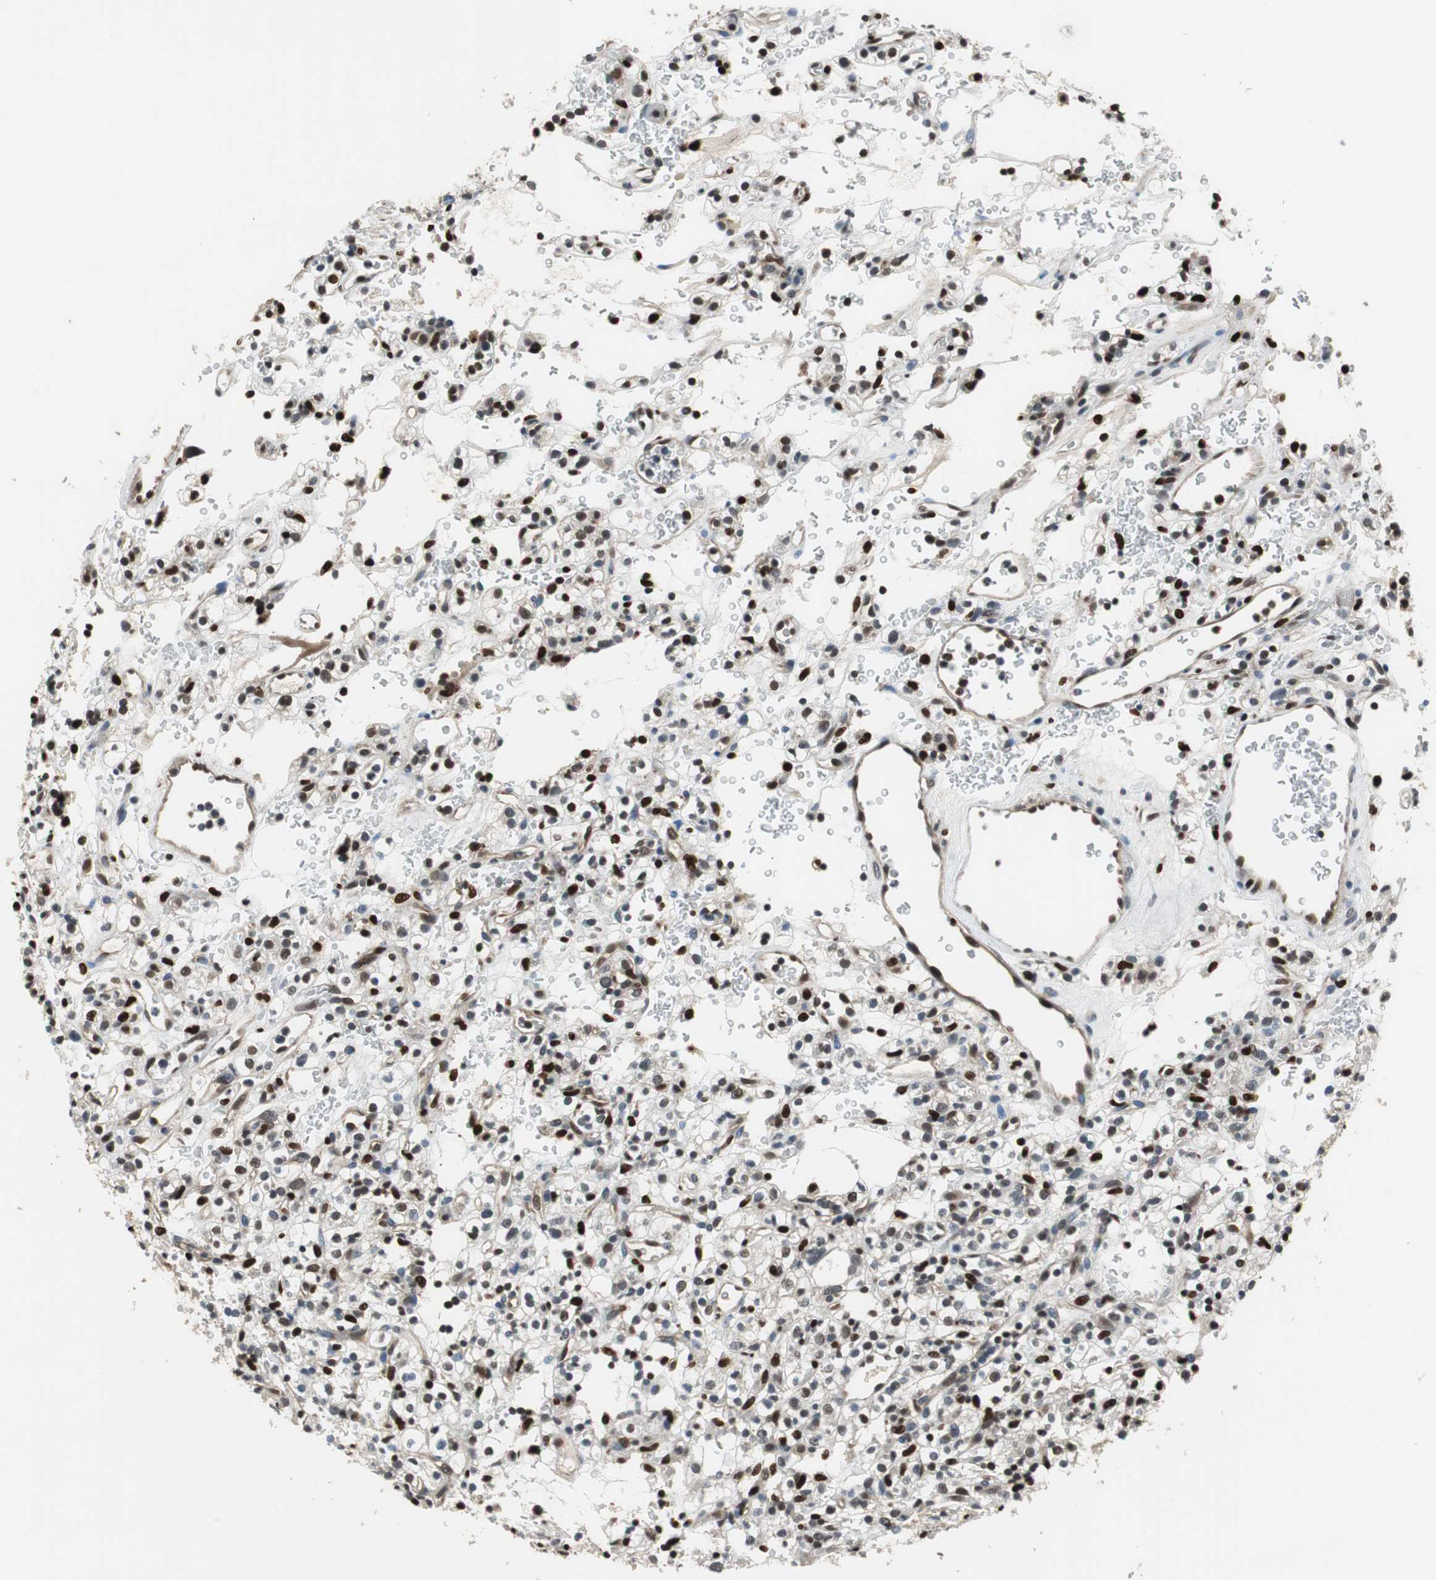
{"staining": {"intensity": "moderate", "quantity": "25%-75%", "location": "nuclear"}, "tissue": "renal cancer", "cell_type": "Tumor cells", "image_type": "cancer", "snomed": [{"axis": "morphology", "description": "Normal tissue, NOS"}, {"axis": "morphology", "description": "Adenocarcinoma, NOS"}, {"axis": "topography", "description": "Kidney"}], "caption": "Tumor cells demonstrate medium levels of moderate nuclear positivity in about 25%-75% of cells in human renal adenocarcinoma. Using DAB (brown) and hematoxylin (blue) stains, captured at high magnification using brightfield microscopy.", "gene": "MAFB", "patient": {"sex": "female", "age": 72}}